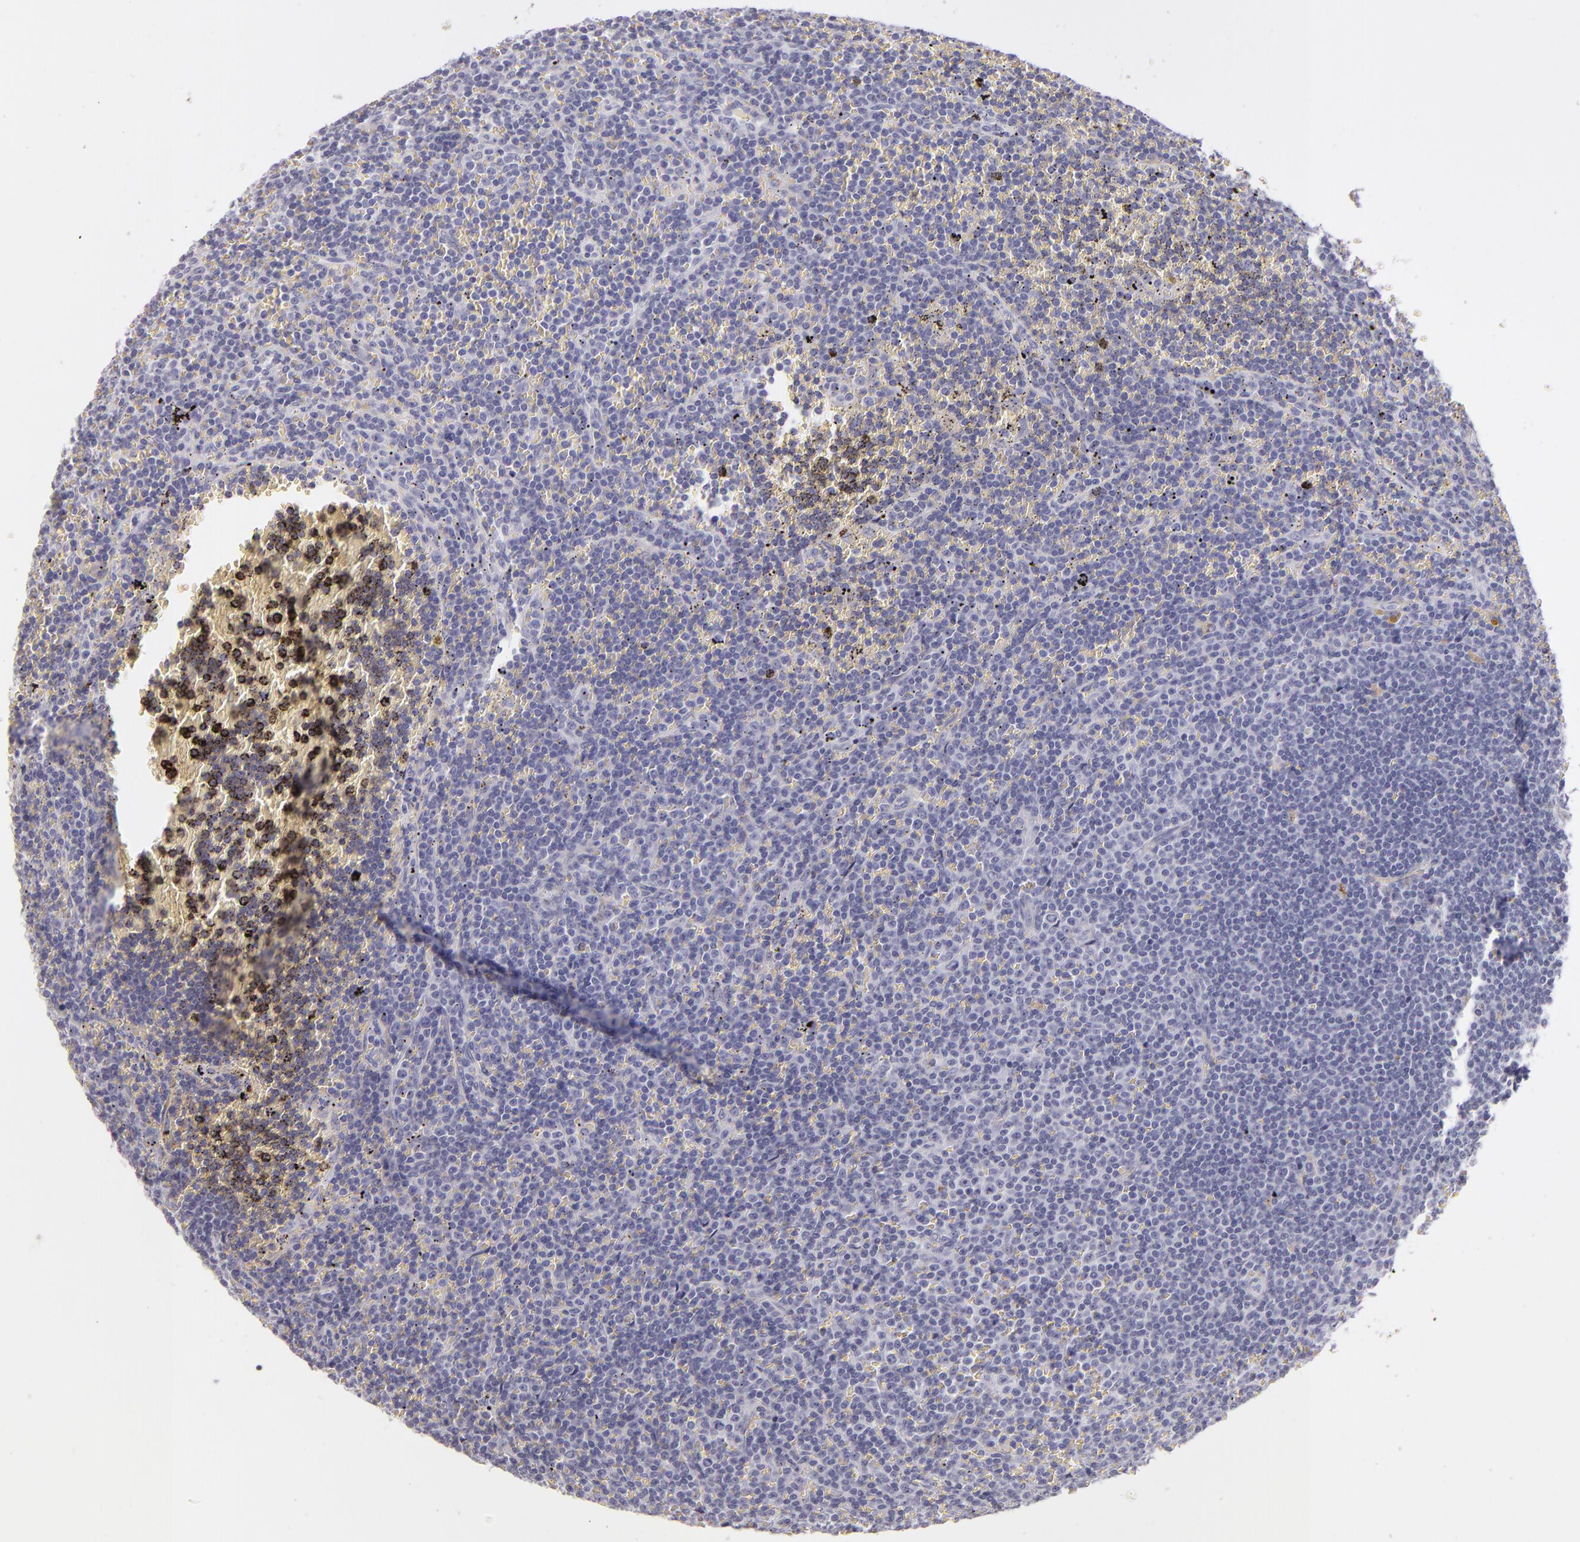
{"staining": {"intensity": "negative", "quantity": "none", "location": "none"}, "tissue": "lymphoma", "cell_type": "Tumor cells", "image_type": "cancer", "snomed": [{"axis": "morphology", "description": "Malignant lymphoma, non-Hodgkin's type, Low grade"}, {"axis": "topography", "description": "Spleen"}], "caption": "High magnification brightfield microscopy of malignant lymphoma, non-Hodgkin's type (low-grade) stained with DAB (3,3'-diaminobenzidine) (brown) and counterstained with hematoxylin (blue): tumor cells show no significant expression.", "gene": "FABP1", "patient": {"sex": "male", "age": 80}}